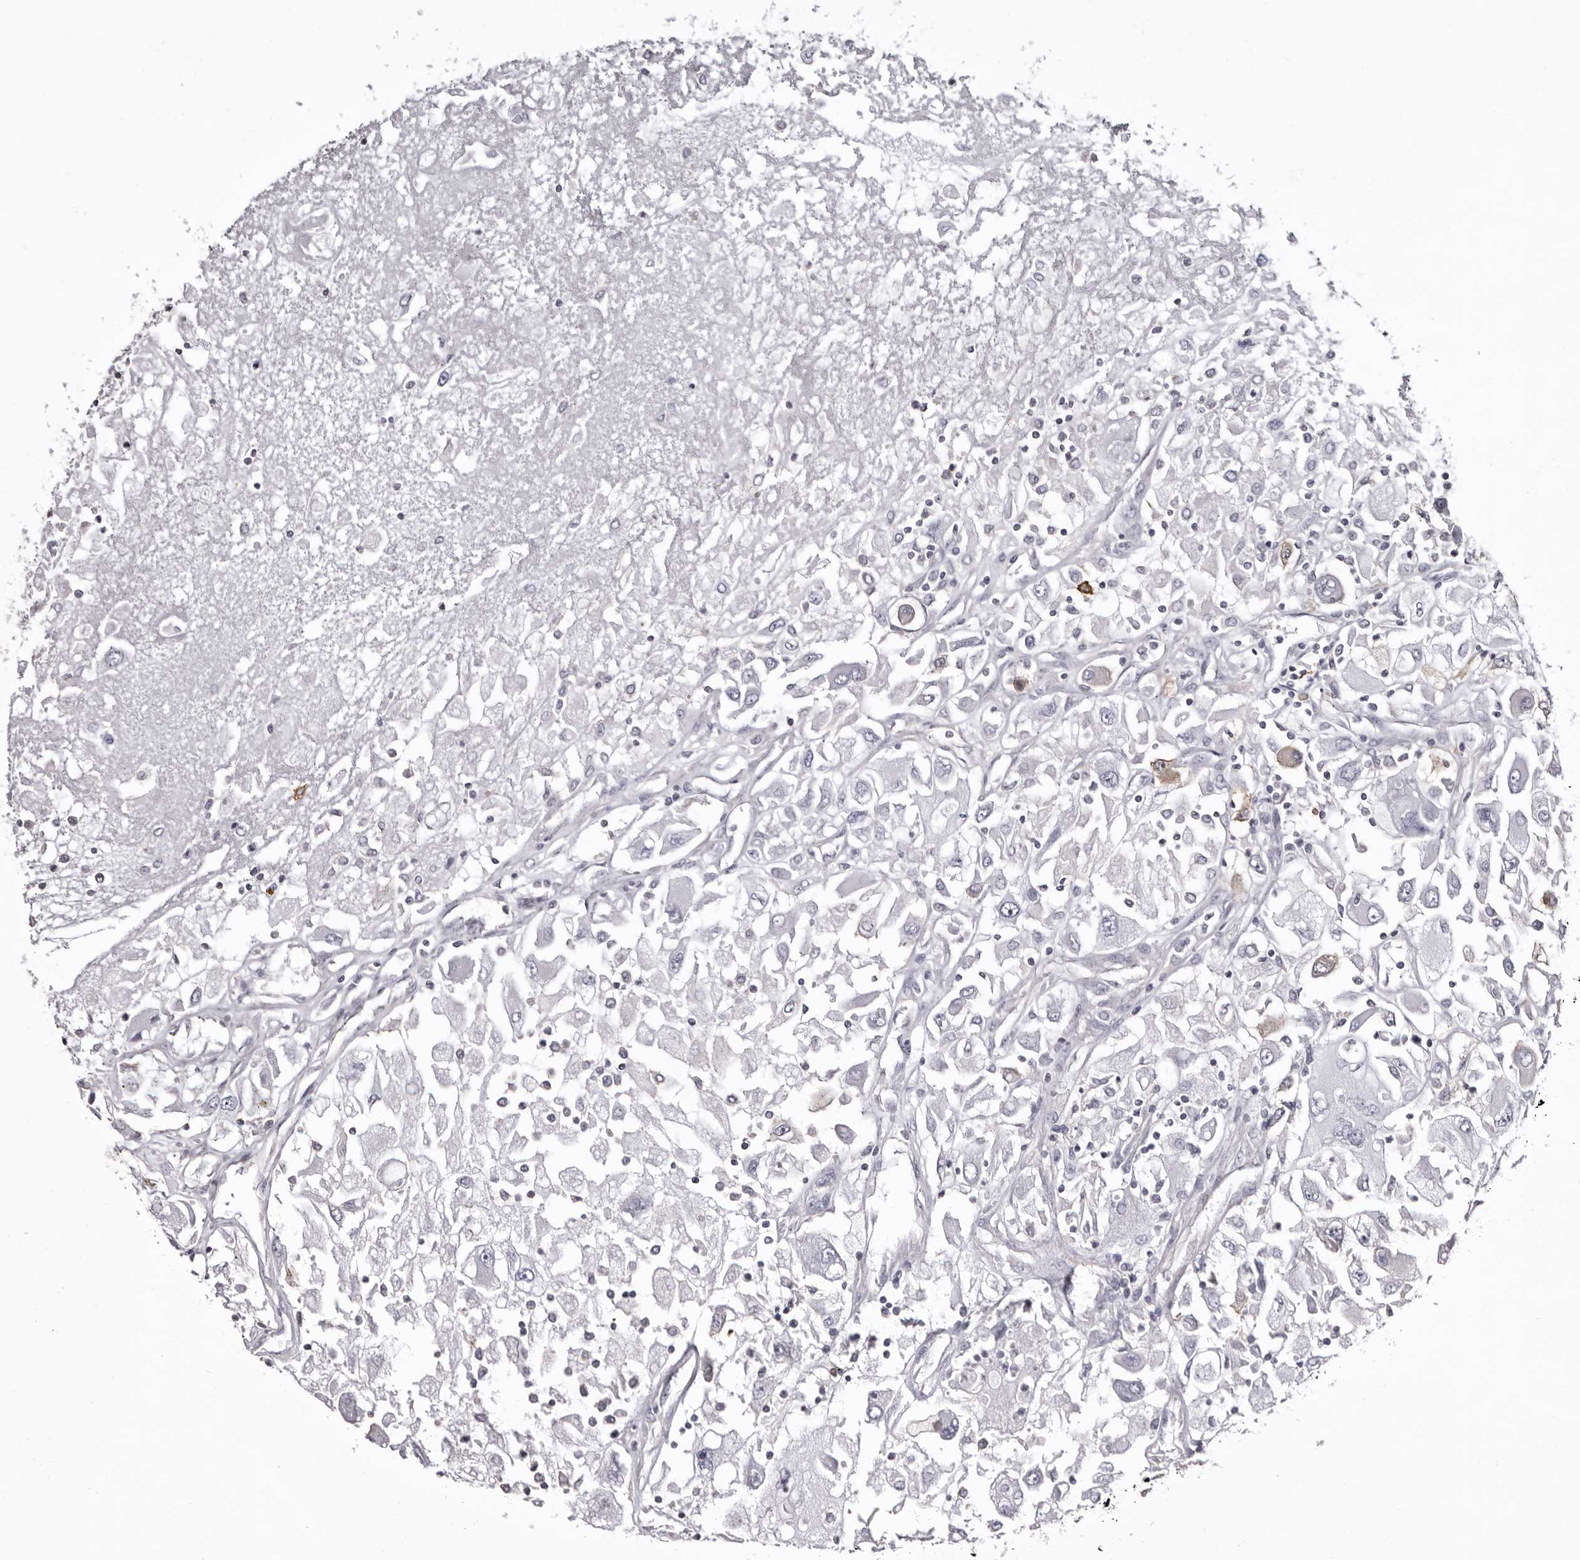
{"staining": {"intensity": "negative", "quantity": "none", "location": "none"}, "tissue": "renal cancer", "cell_type": "Tumor cells", "image_type": "cancer", "snomed": [{"axis": "morphology", "description": "Adenocarcinoma, NOS"}, {"axis": "topography", "description": "Kidney"}], "caption": "Tumor cells are negative for protein expression in human renal cancer (adenocarcinoma).", "gene": "LAD1", "patient": {"sex": "female", "age": 52}}